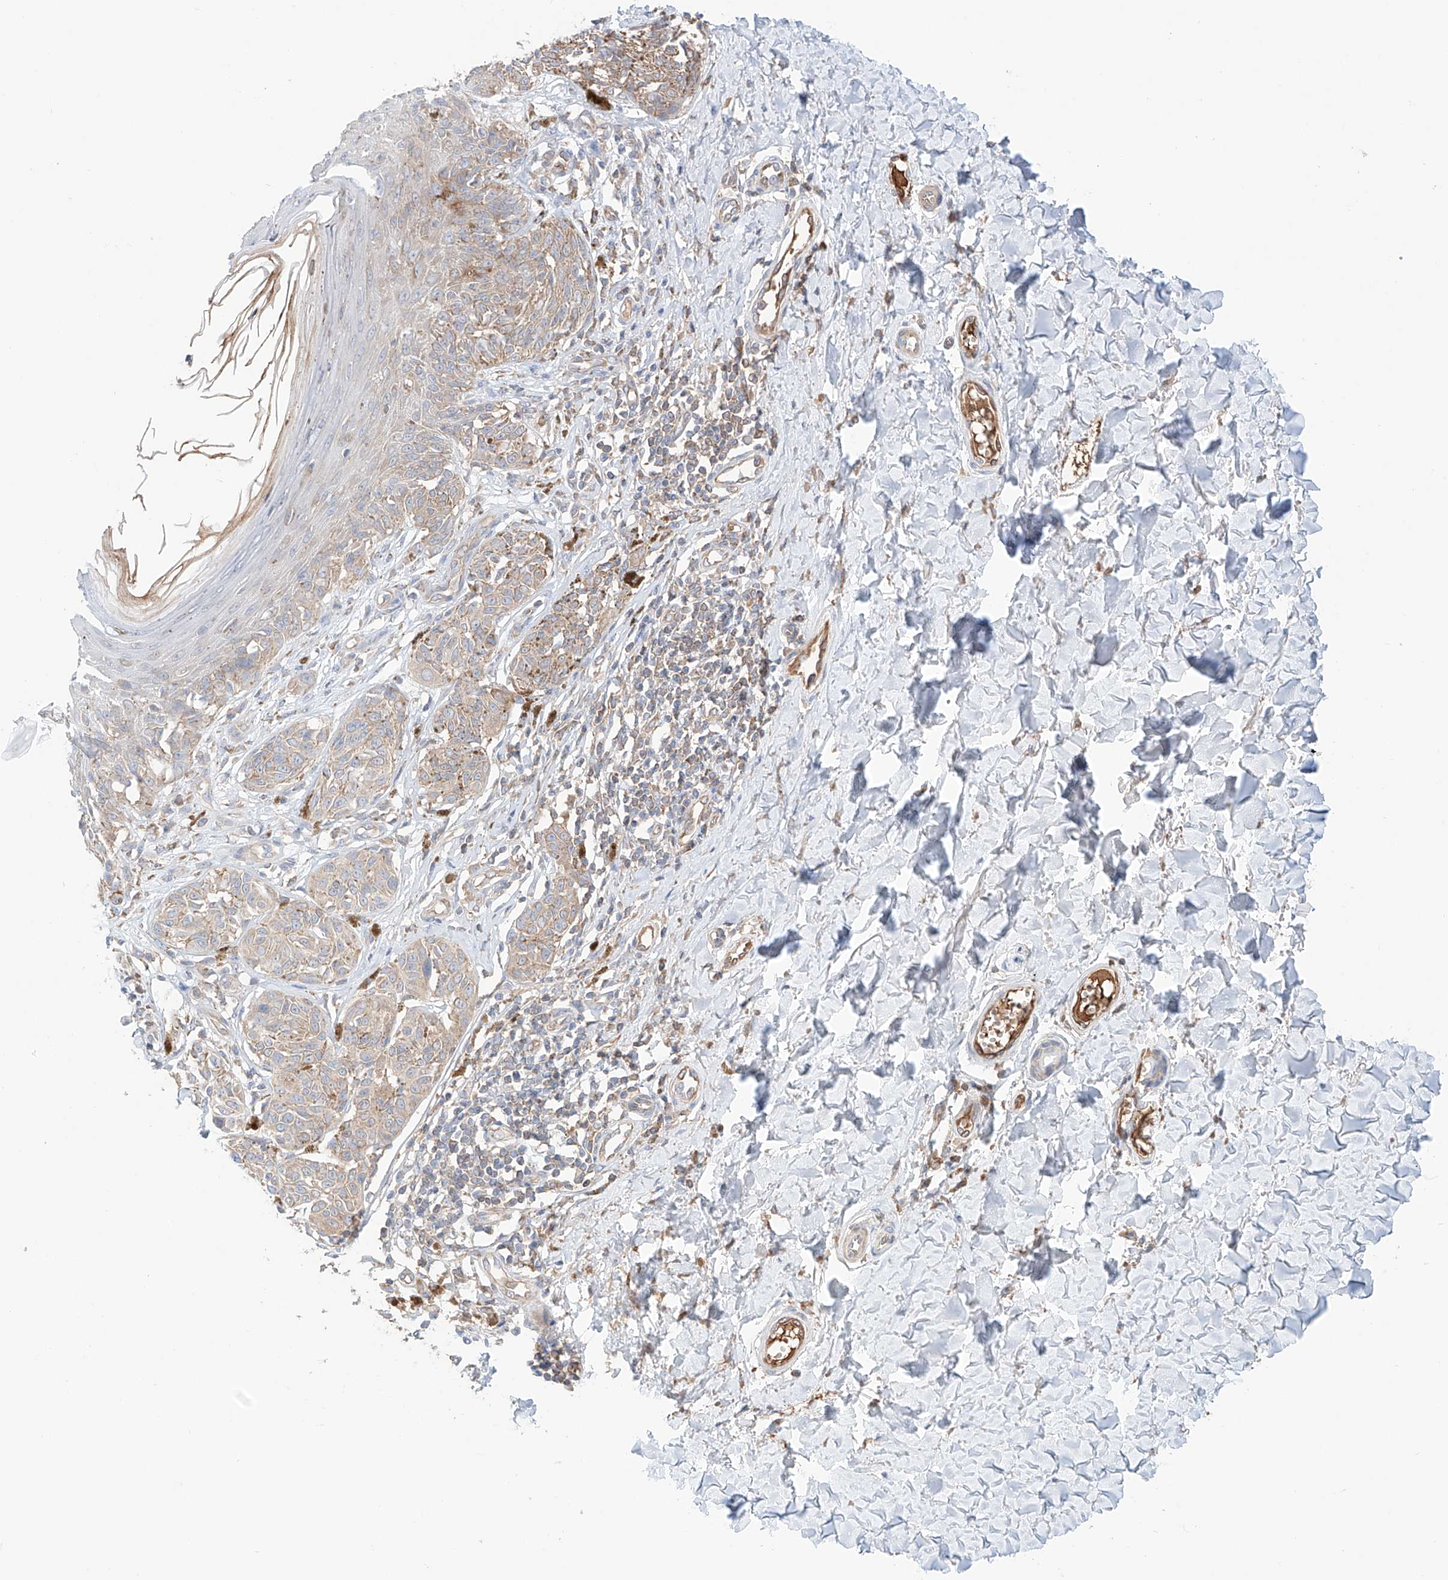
{"staining": {"intensity": "weak", "quantity": ">75%", "location": "cytoplasmic/membranous"}, "tissue": "melanoma", "cell_type": "Tumor cells", "image_type": "cancer", "snomed": [{"axis": "morphology", "description": "Malignant melanoma, NOS"}, {"axis": "topography", "description": "Skin"}], "caption": "Immunohistochemical staining of melanoma exhibits low levels of weak cytoplasmic/membranous protein staining in approximately >75% of tumor cells. (DAB IHC, brown staining for protein, blue staining for nuclei).", "gene": "PGGT1B", "patient": {"sex": "male", "age": 53}}